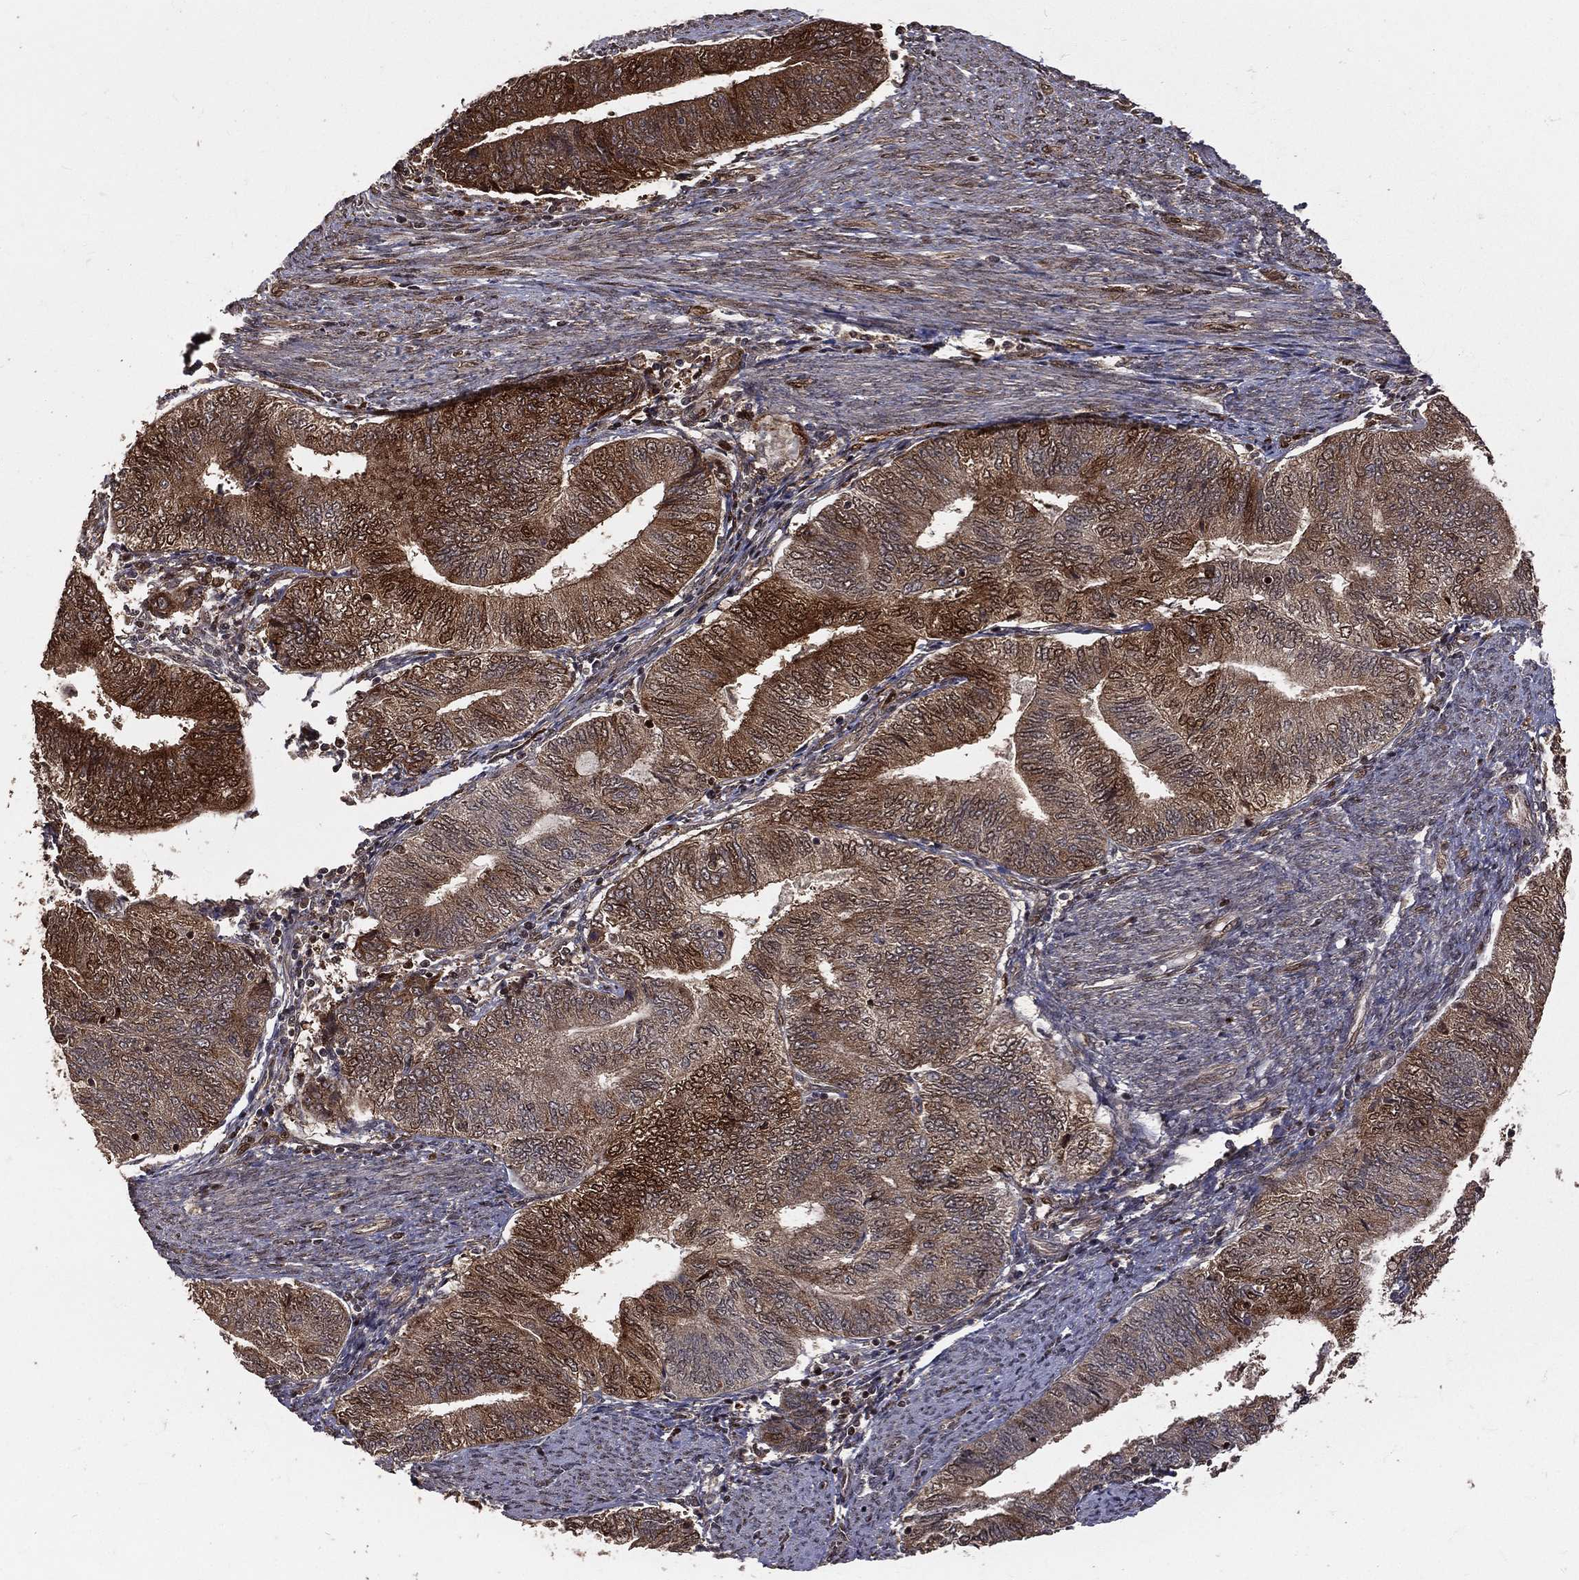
{"staining": {"intensity": "strong", "quantity": "<25%", "location": "cytoplasmic/membranous"}, "tissue": "endometrial cancer", "cell_type": "Tumor cells", "image_type": "cancer", "snomed": [{"axis": "morphology", "description": "Adenocarcinoma, NOS"}, {"axis": "topography", "description": "Endometrium"}], "caption": "Brown immunohistochemical staining in human endometrial adenocarcinoma shows strong cytoplasmic/membranous positivity in about <25% of tumor cells. (Brightfield microscopy of DAB IHC at high magnification).", "gene": "MAPK1", "patient": {"sex": "female", "age": 65}}